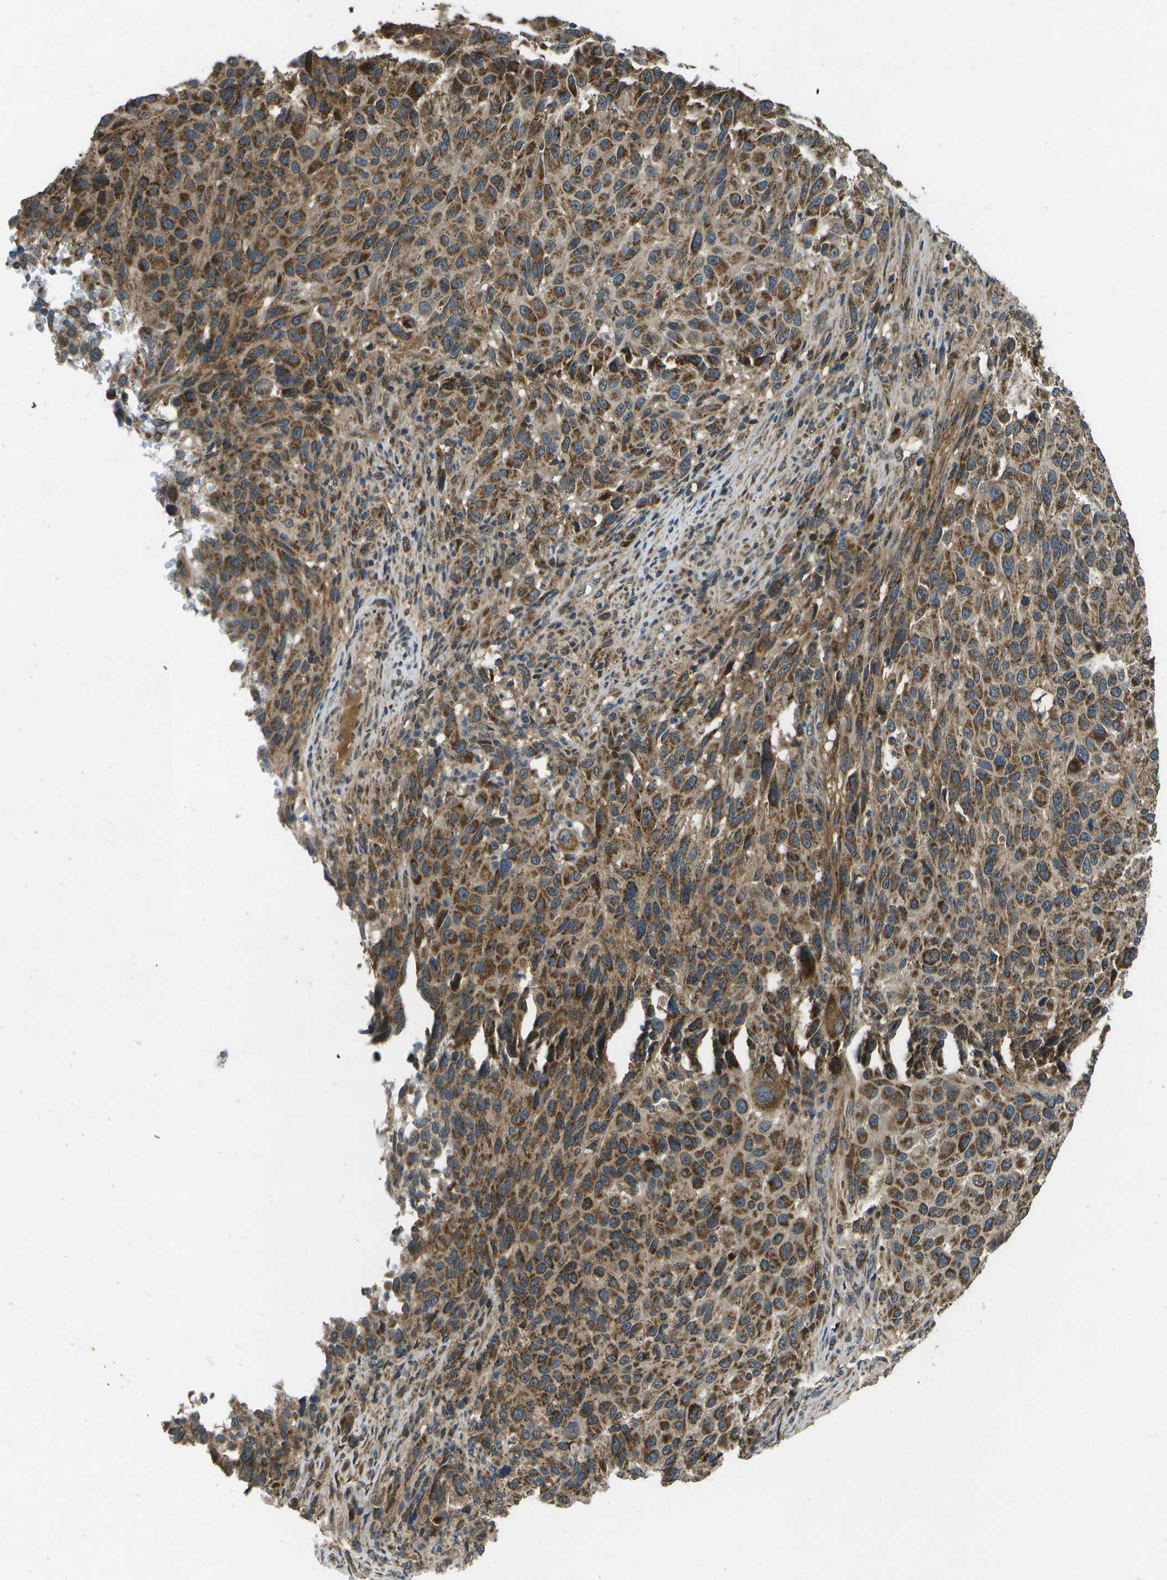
{"staining": {"intensity": "moderate", "quantity": ">75%", "location": "cytoplasmic/membranous"}, "tissue": "melanoma", "cell_type": "Tumor cells", "image_type": "cancer", "snomed": [{"axis": "morphology", "description": "Malignant melanoma, Metastatic site"}, {"axis": "topography", "description": "Lymph node"}], "caption": "A photomicrograph showing moderate cytoplasmic/membranous positivity in approximately >75% of tumor cells in malignant melanoma (metastatic site), as visualized by brown immunohistochemical staining.", "gene": "HFE", "patient": {"sex": "male", "age": 61}}